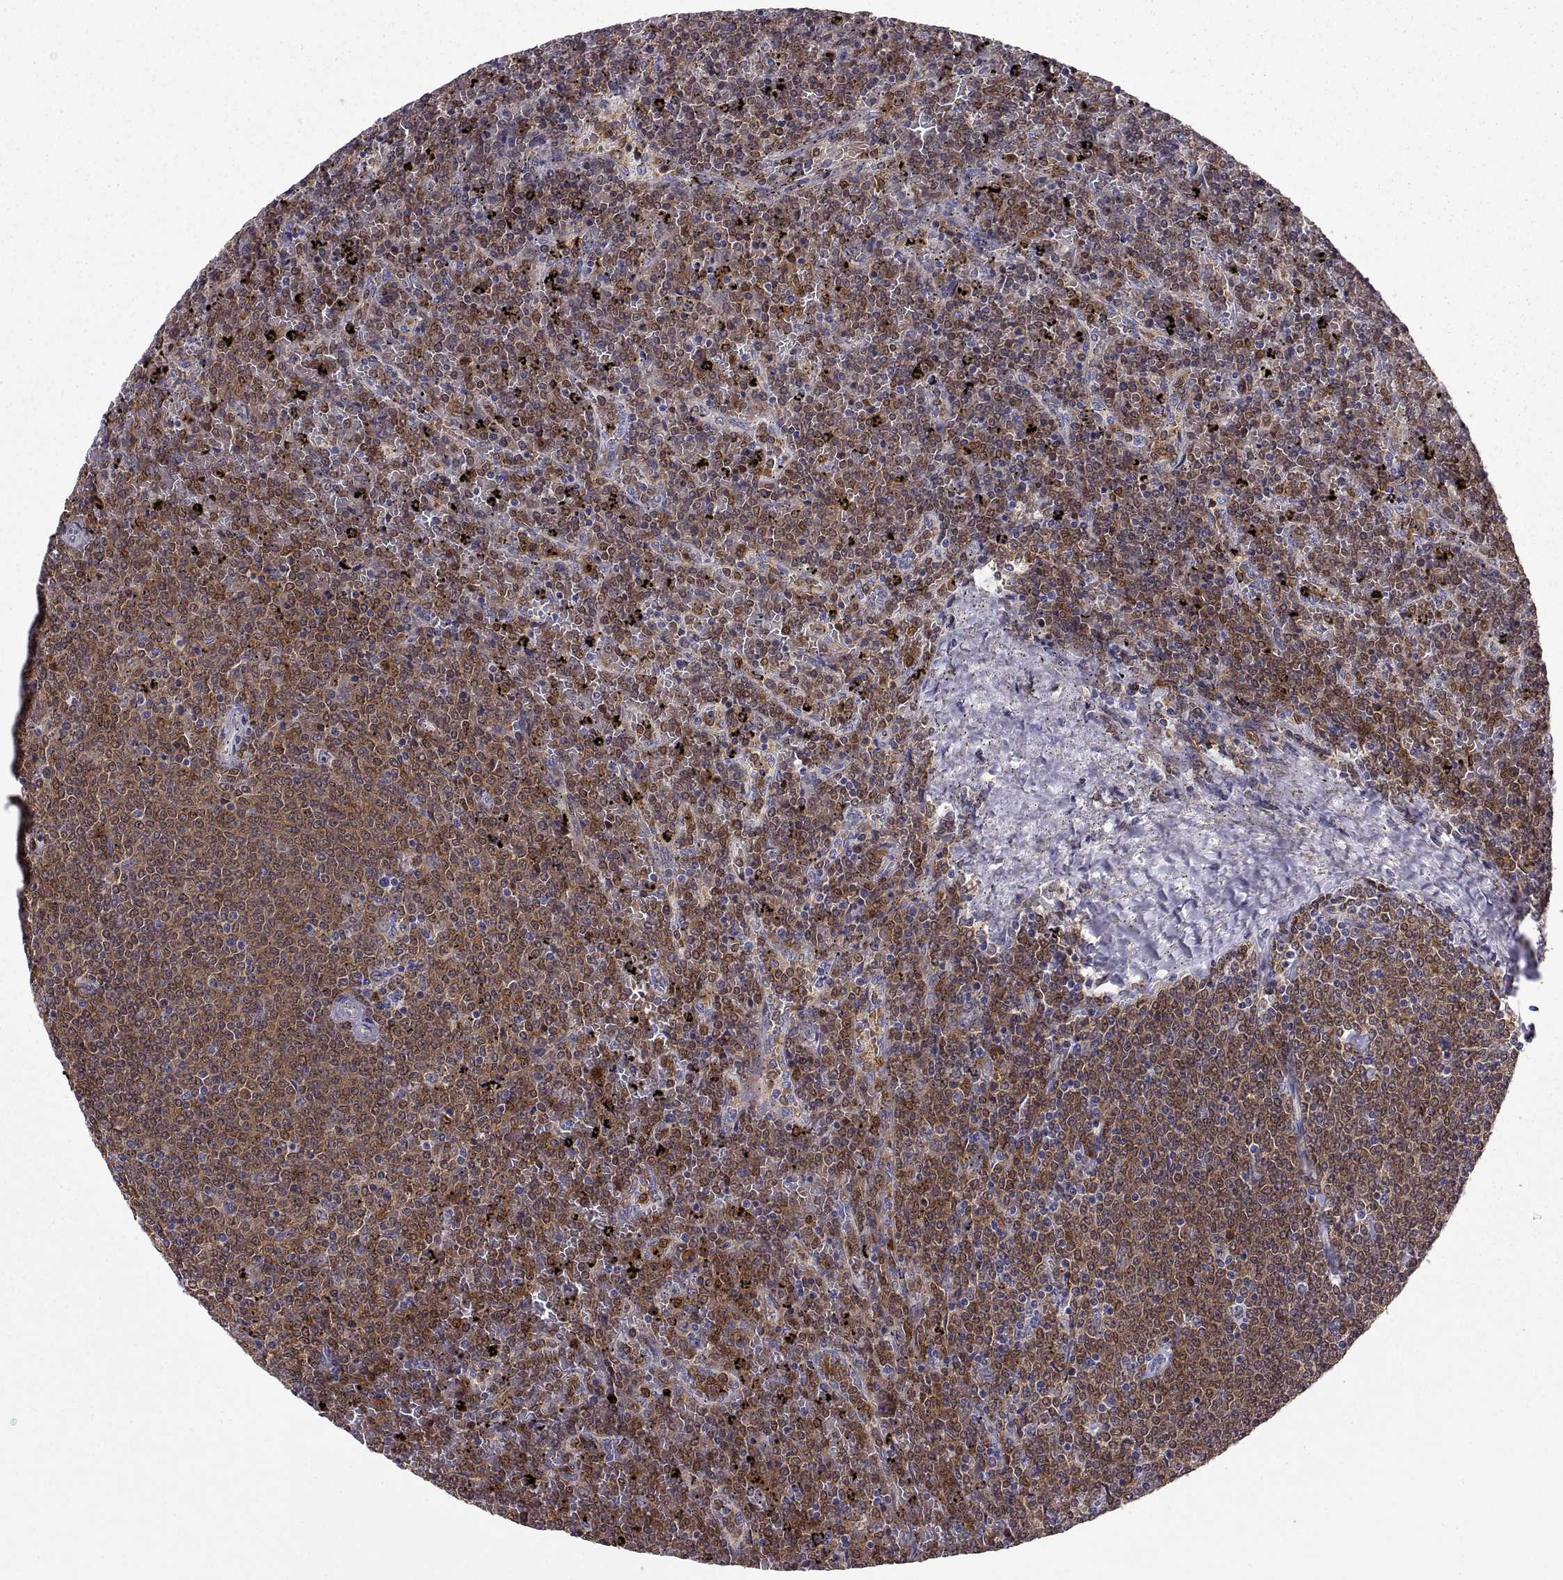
{"staining": {"intensity": "strong", "quantity": ">75%", "location": "cytoplasmic/membranous"}, "tissue": "lymphoma", "cell_type": "Tumor cells", "image_type": "cancer", "snomed": [{"axis": "morphology", "description": "Malignant lymphoma, non-Hodgkin's type, Low grade"}, {"axis": "topography", "description": "Spleen"}], "caption": "Approximately >75% of tumor cells in human low-grade malignant lymphoma, non-Hodgkin's type exhibit strong cytoplasmic/membranous protein staining as visualized by brown immunohistochemical staining.", "gene": "DOK3", "patient": {"sex": "female", "age": 77}}